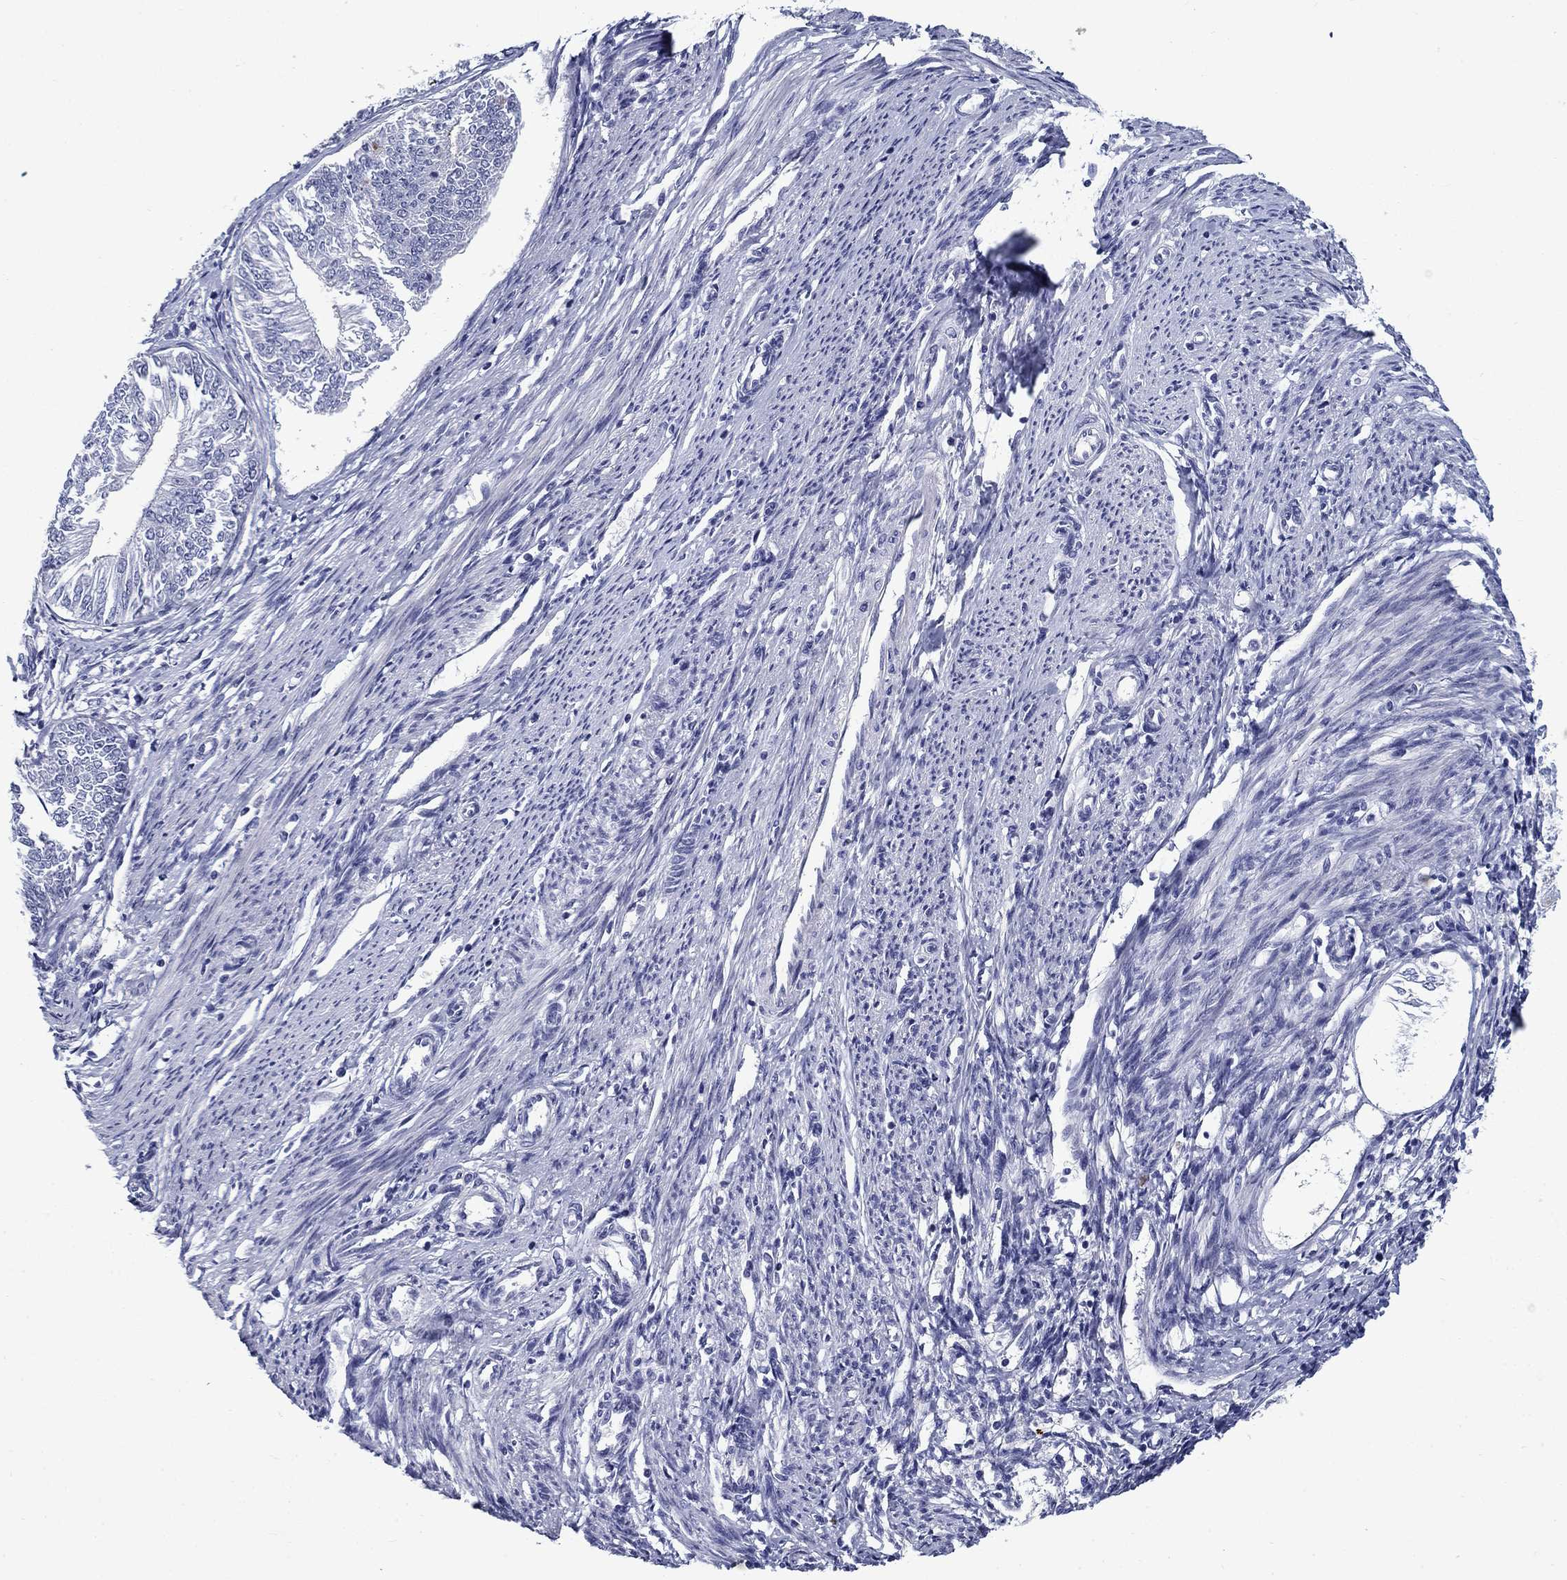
{"staining": {"intensity": "moderate", "quantity": "<25%", "location": "cytoplasmic/membranous"}, "tissue": "endometrial cancer", "cell_type": "Tumor cells", "image_type": "cancer", "snomed": [{"axis": "morphology", "description": "Adenocarcinoma, NOS"}, {"axis": "topography", "description": "Endometrium"}], "caption": "DAB (3,3'-diaminobenzidine) immunohistochemical staining of adenocarcinoma (endometrial) demonstrates moderate cytoplasmic/membranous protein positivity in about <25% of tumor cells.", "gene": "C4orf19", "patient": {"sex": "female", "age": 58}}